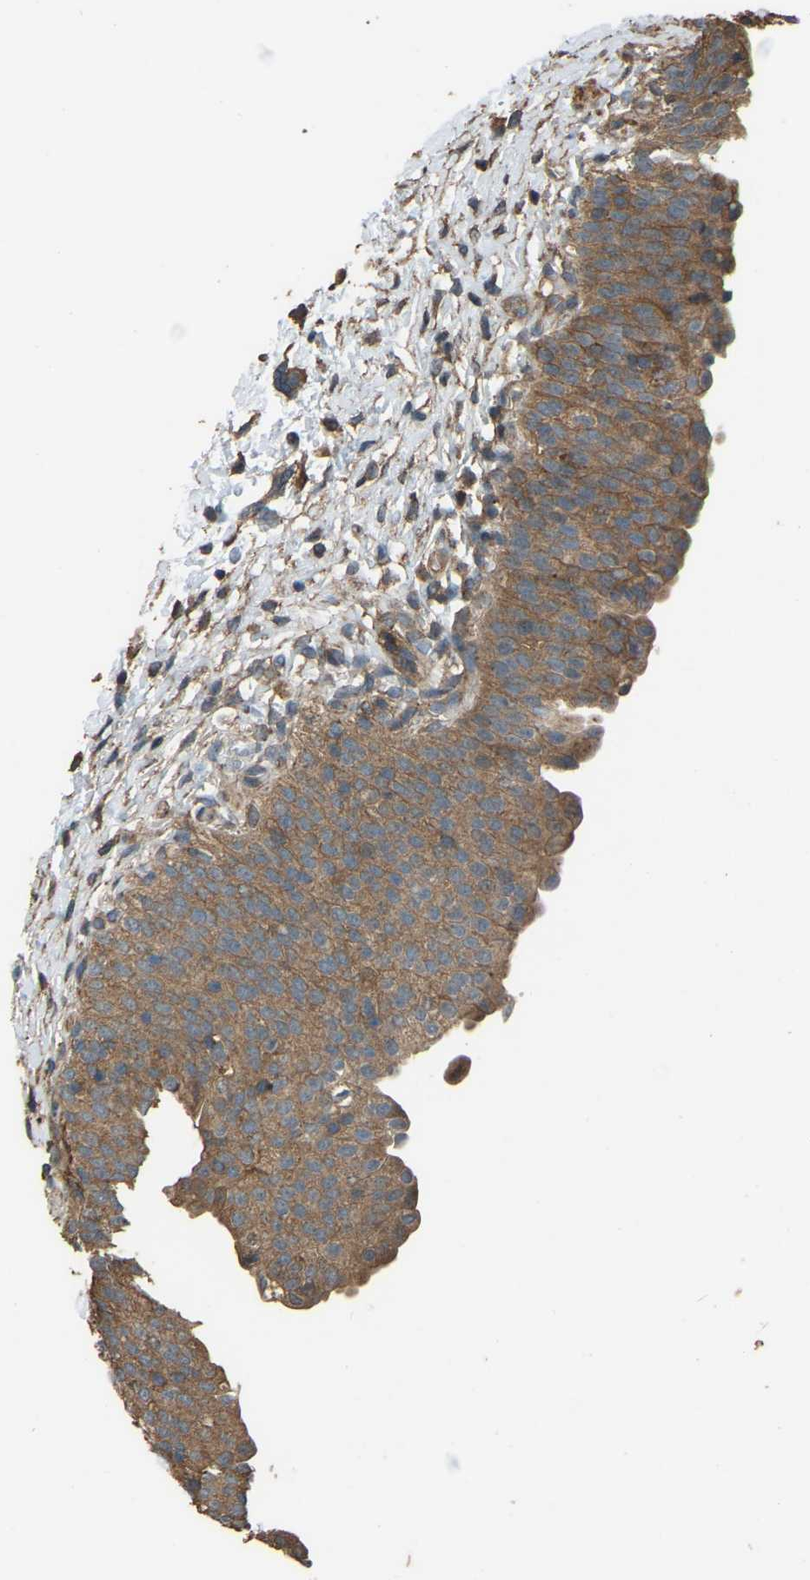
{"staining": {"intensity": "moderate", "quantity": ">75%", "location": "cytoplasmic/membranous"}, "tissue": "urinary bladder", "cell_type": "Urothelial cells", "image_type": "normal", "snomed": [{"axis": "morphology", "description": "Normal tissue, NOS"}, {"axis": "topography", "description": "Urinary bladder"}], "caption": "A brown stain labels moderate cytoplasmic/membranous staining of a protein in urothelial cells of benign human urinary bladder.", "gene": "SLC4A2", "patient": {"sex": "male", "age": 55}}